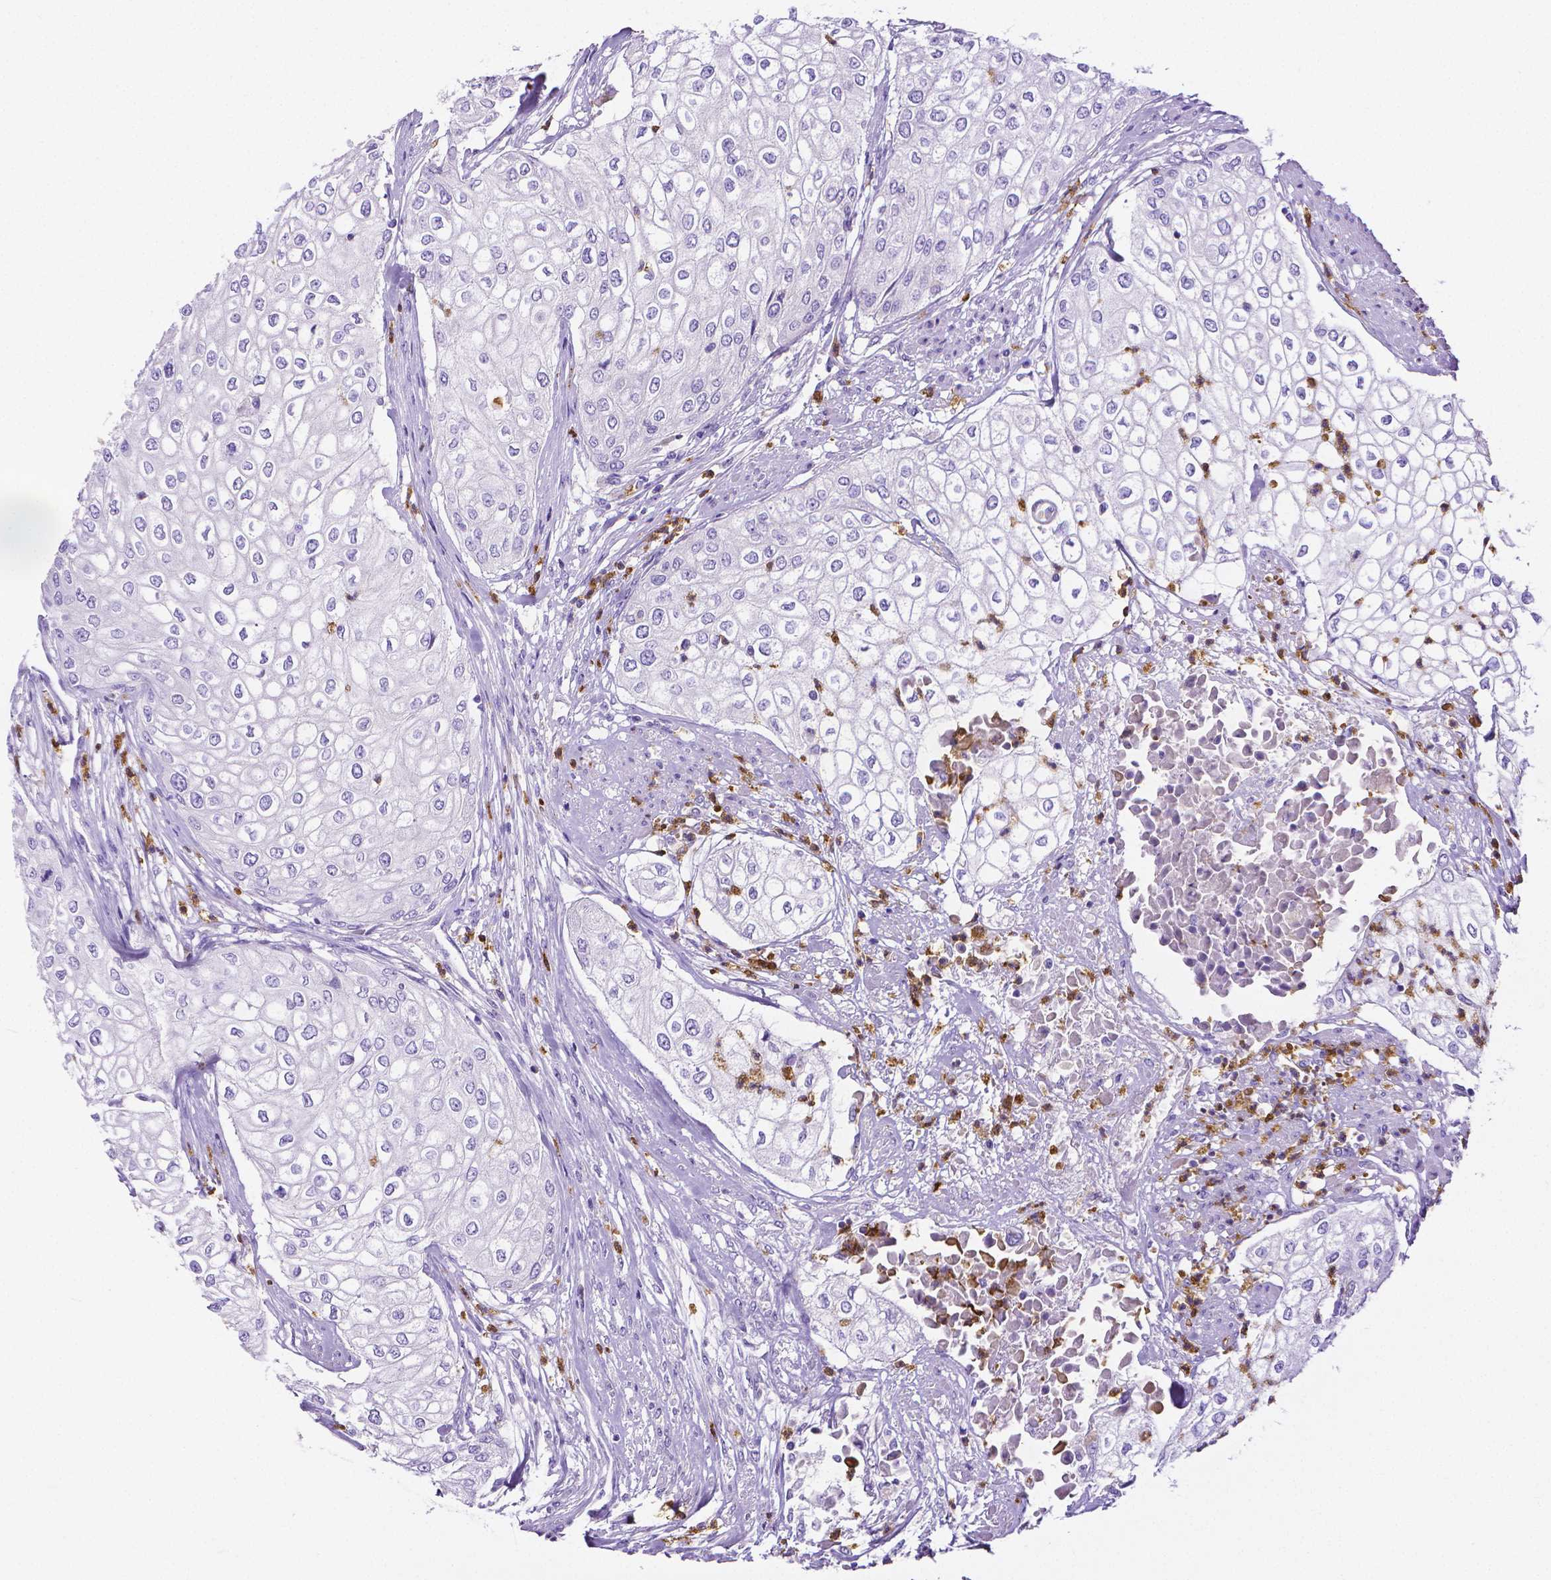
{"staining": {"intensity": "negative", "quantity": "none", "location": "none"}, "tissue": "urothelial cancer", "cell_type": "Tumor cells", "image_type": "cancer", "snomed": [{"axis": "morphology", "description": "Urothelial carcinoma, High grade"}, {"axis": "topography", "description": "Urinary bladder"}], "caption": "A photomicrograph of human urothelial cancer is negative for staining in tumor cells.", "gene": "MMP9", "patient": {"sex": "male", "age": 62}}